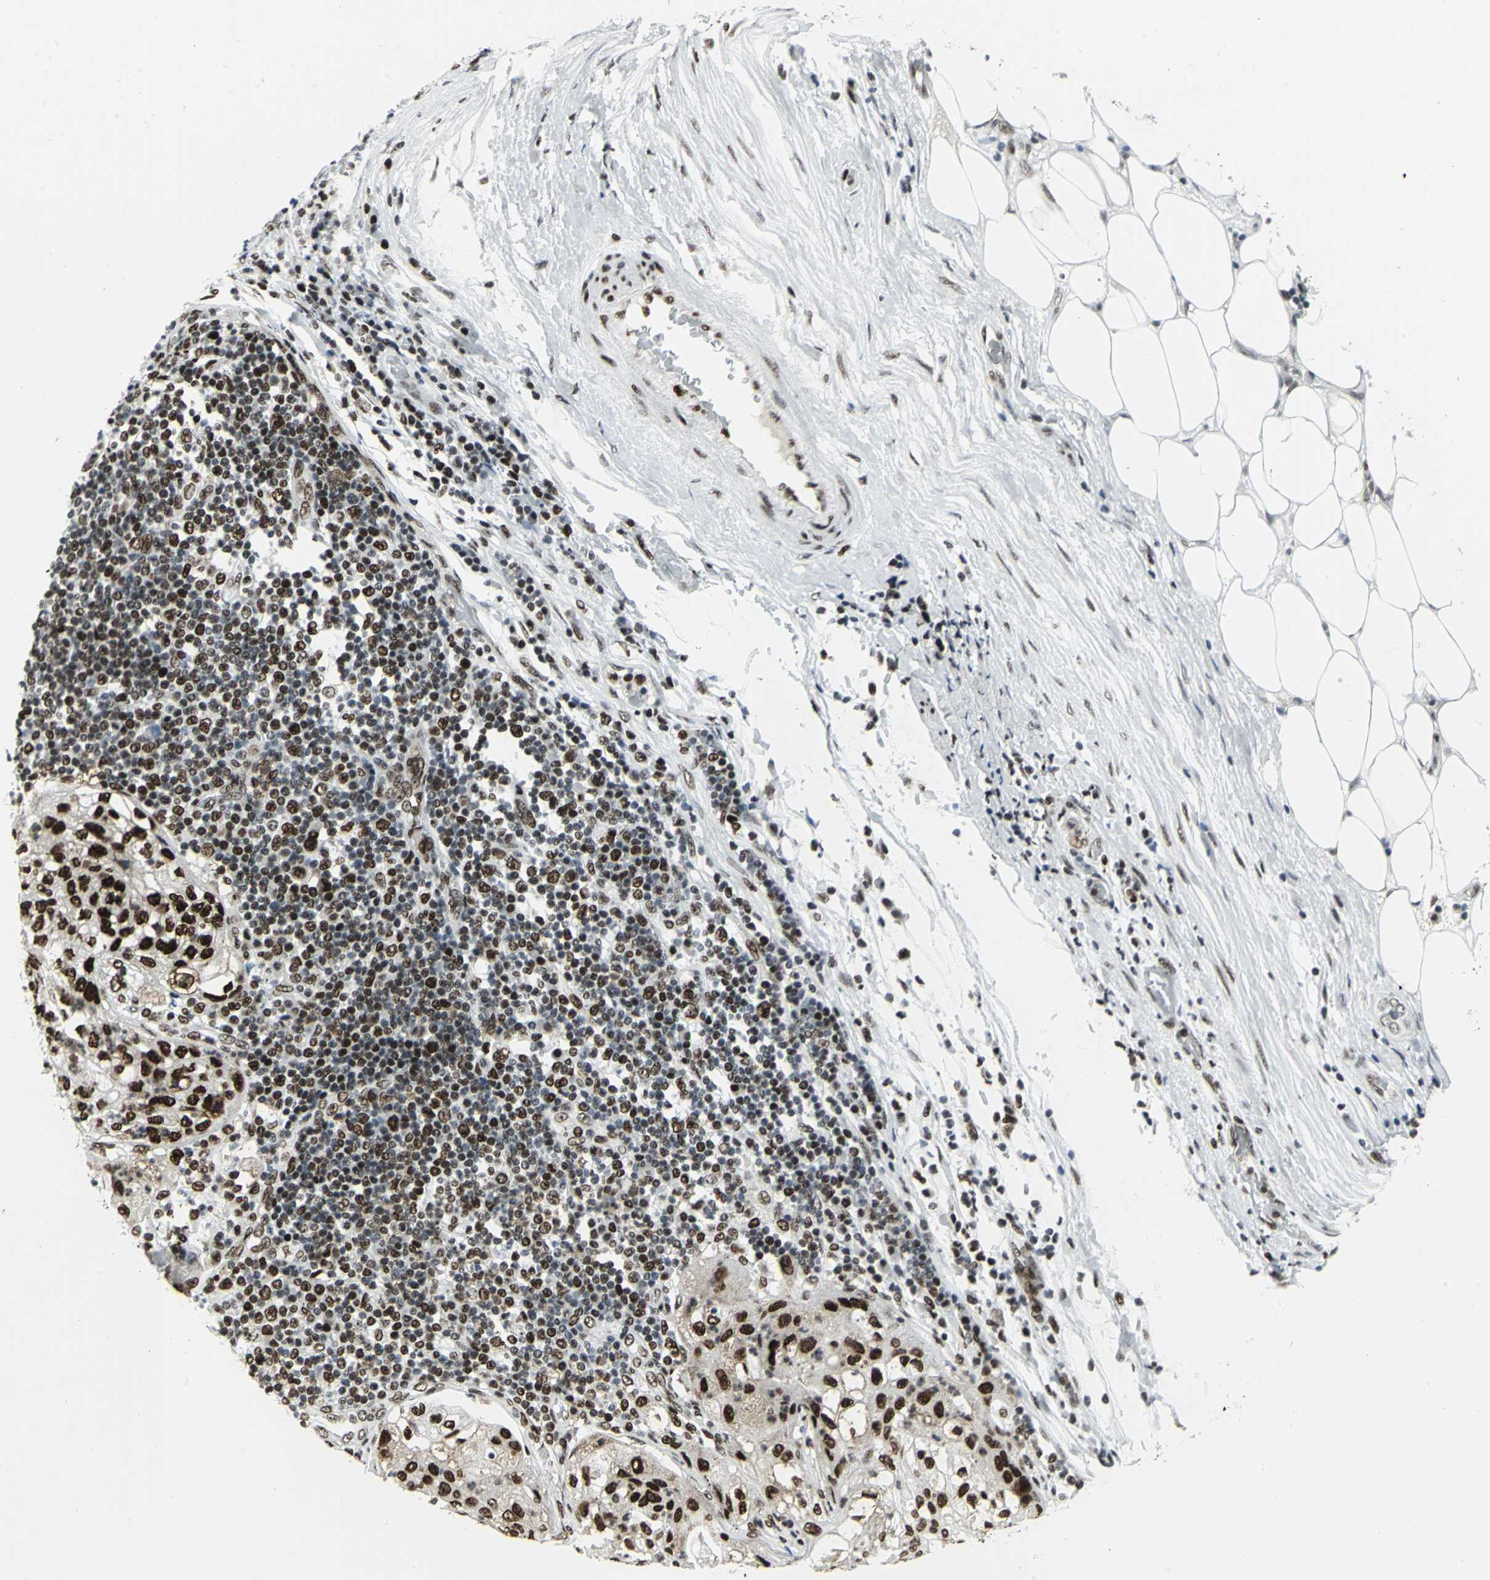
{"staining": {"intensity": "strong", "quantity": ">75%", "location": "nuclear"}, "tissue": "lung cancer", "cell_type": "Tumor cells", "image_type": "cancer", "snomed": [{"axis": "morphology", "description": "Inflammation, NOS"}, {"axis": "morphology", "description": "Squamous cell carcinoma, NOS"}, {"axis": "topography", "description": "Lymph node"}, {"axis": "topography", "description": "Soft tissue"}, {"axis": "topography", "description": "Lung"}], "caption": "DAB (3,3'-diaminobenzidine) immunohistochemical staining of human lung cancer displays strong nuclear protein staining in about >75% of tumor cells.", "gene": "SMARCA4", "patient": {"sex": "male", "age": 66}}